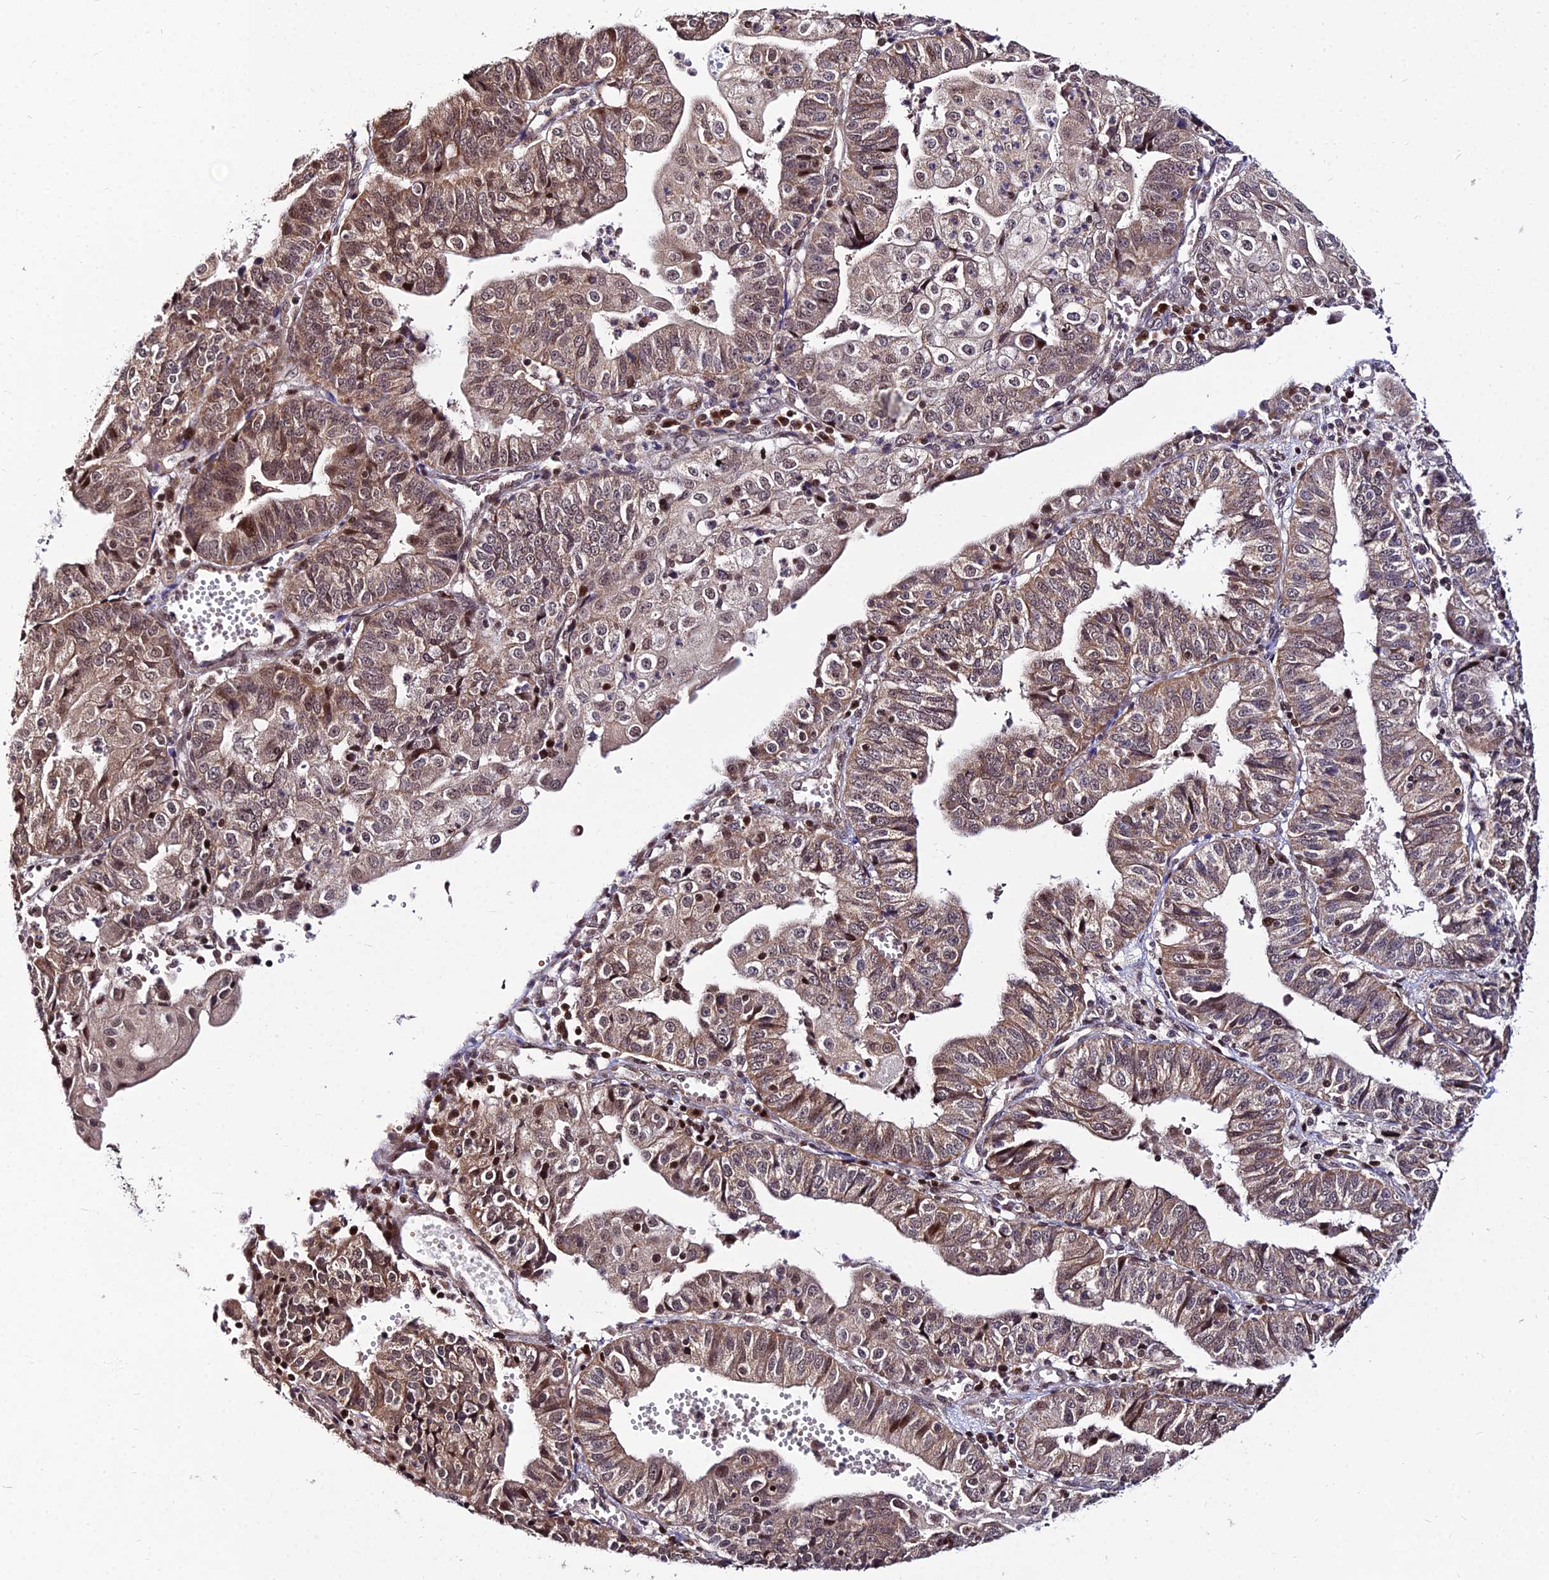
{"staining": {"intensity": "moderate", "quantity": ">75%", "location": "cytoplasmic/membranous,nuclear"}, "tissue": "endometrial cancer", "cell_type": "Tumor cells", "image_type": "cancer", "snomed": [{"axis": "morphology", "description": "Adenocarcinoma, NOS"}, {"axis": "topography", "description": "Endometrium"}], "caption": "Endometrial adenocarcinoma tissue shows moderate cytoplasmic/membranous and nuclear expression in approximately >75% of tumor cells", "gene": "CIB3", "patient": {"sex": "female", "age": 56}}